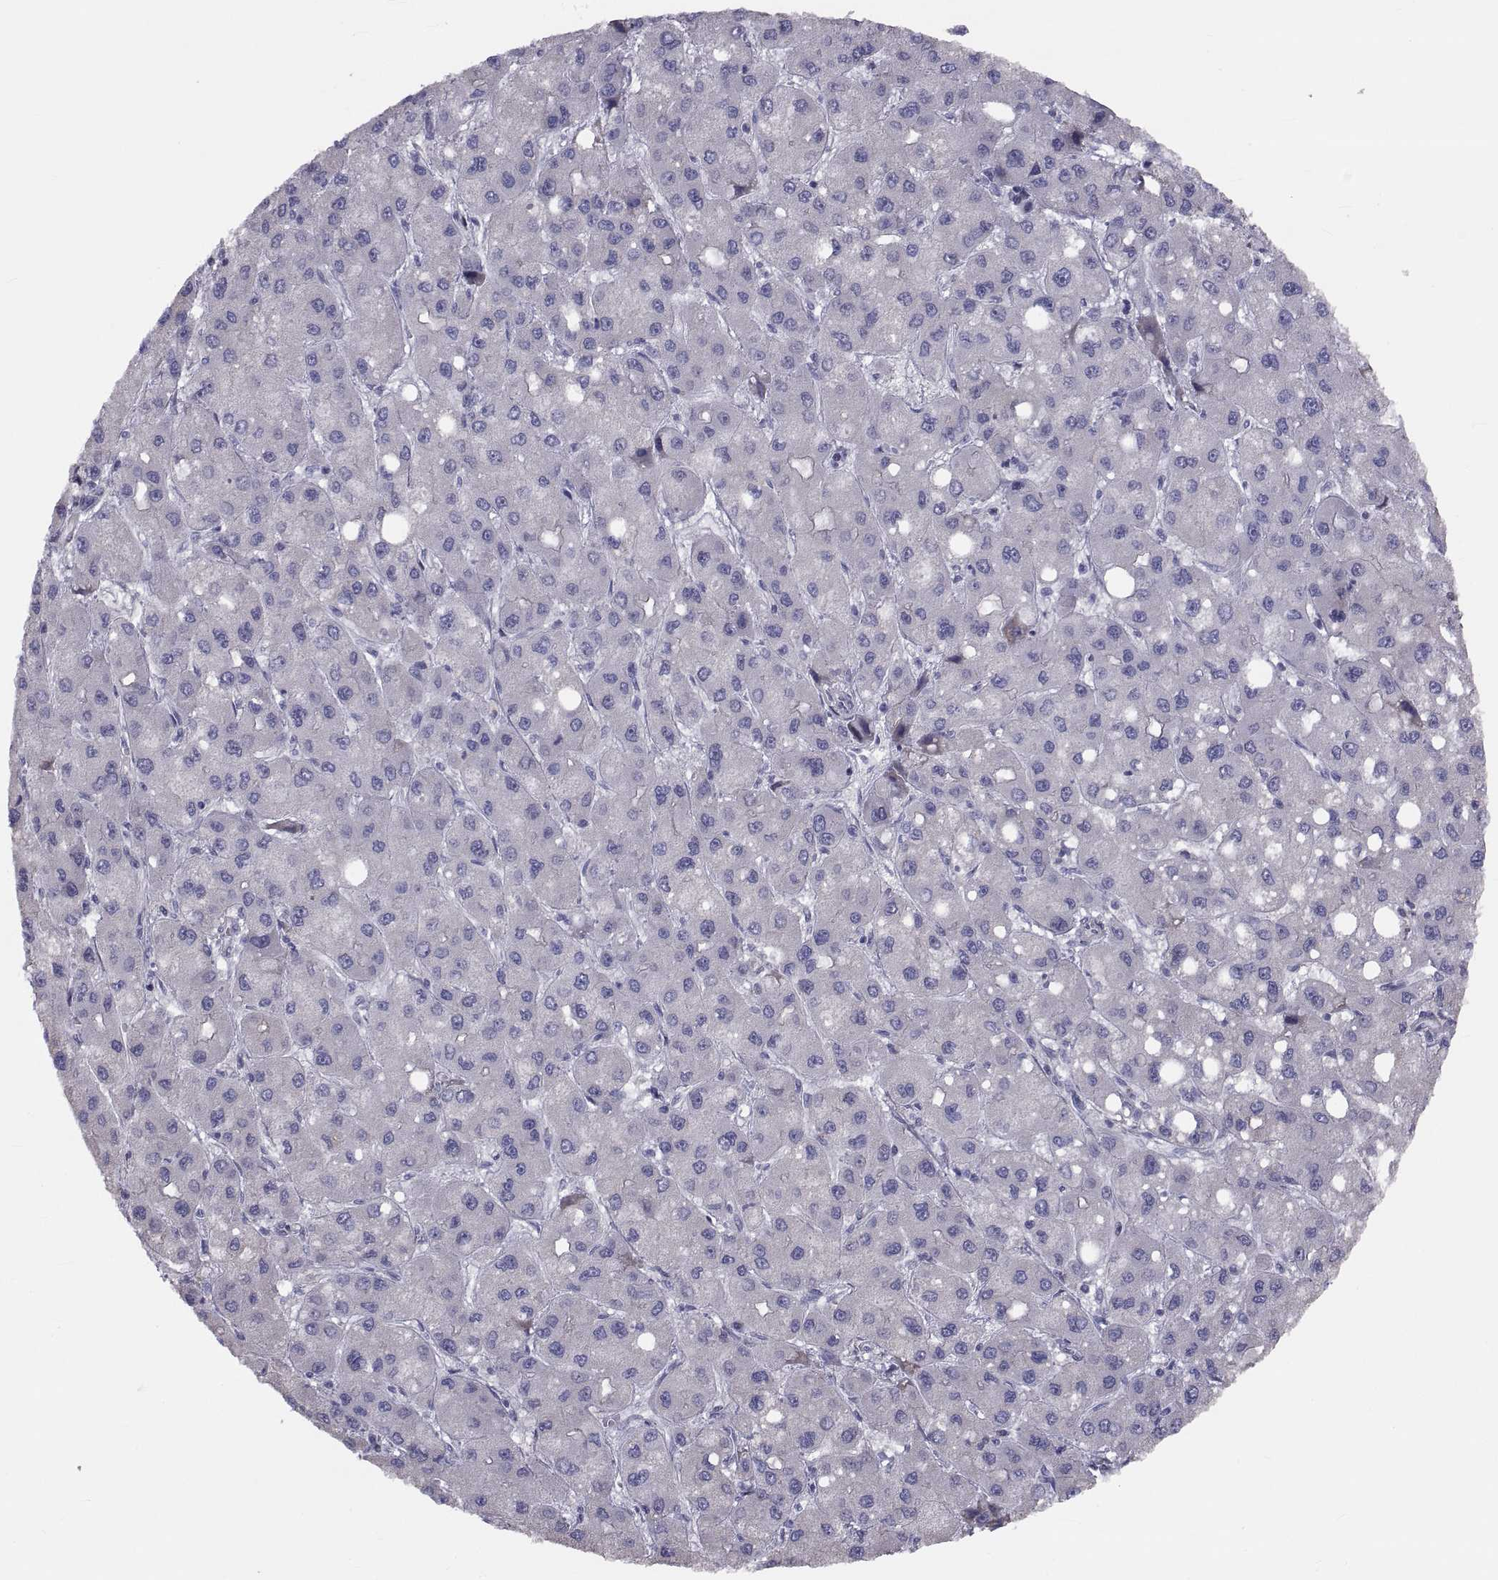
{"staining": {"intensity": "negative", "quantity": "none", "location": "none"}, "tissue": "liver cancer", "cell_type": "Tumor cells", "image_type": "cancer", "snomed": [{"axis": "morphology", "description": "Carcinoma, Hepatocellular, NOS"}, {"axis": "topography", "description": "Liver"}], "caption": "Immunohistochemical staining of hepatocellular carcinoma (liver) exhibits no significant positivity in tumor cells. (Immunohistochemistry (ihc), brightfield microscopy, high magnification).", "gene": "ANO1", "patient": {"sex": "male", "age": 73}}